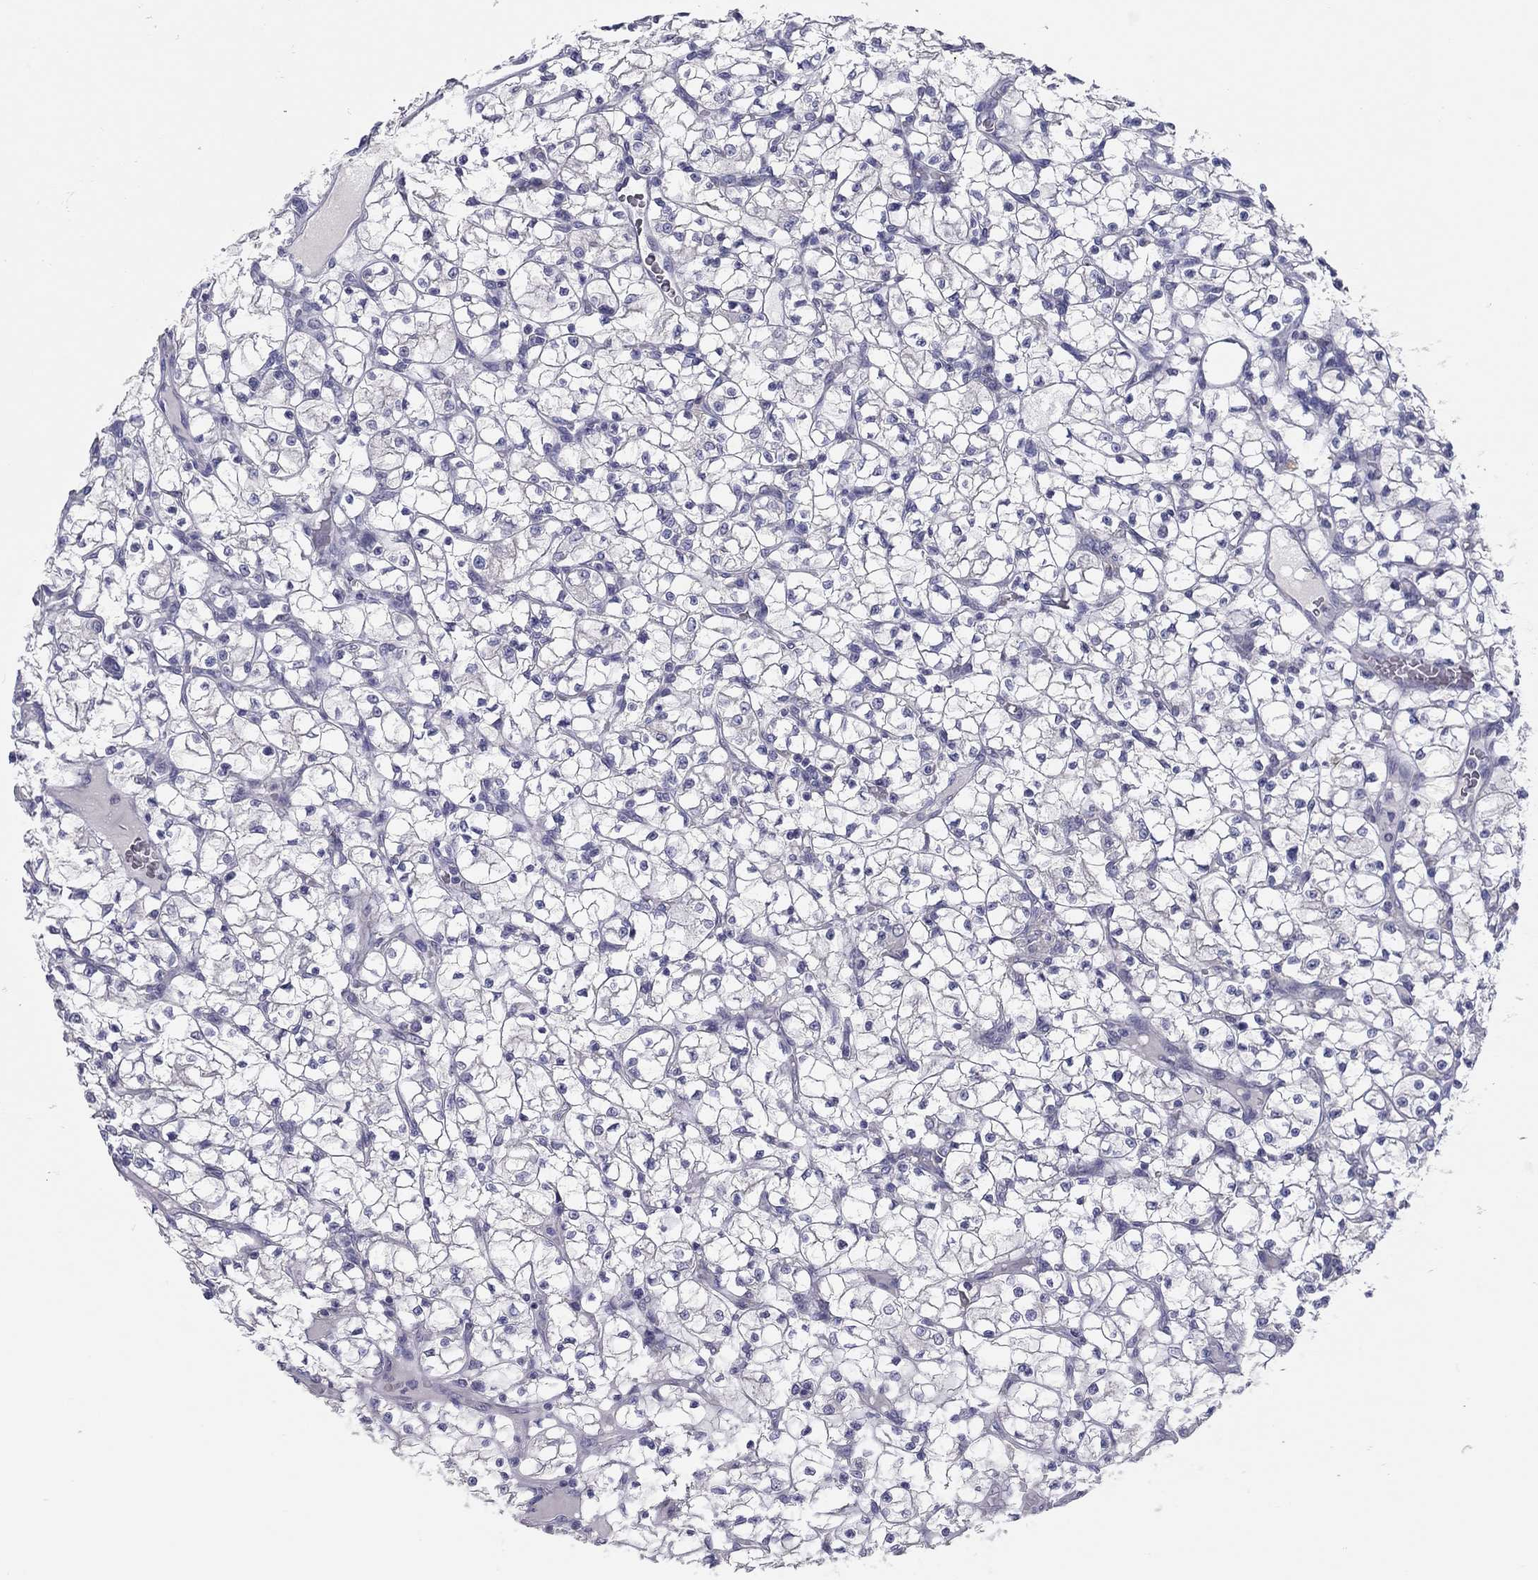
{"staining": {"intensity": "negative", "quantity": "none", "location": "none"}, "tissue": "renal cancer", "cell_type": "Tumor cells", "image_type": "cancer", "snomed": [{"axis": "morphology", "description": "Adenocarcinoma, NOS"}, {"axis": "topography", "description": "Kidney"}], "caption": "This is an immunohistochemistry (IHC) histopathology image of human renal cancer (adenocarcinoma). There is no staining in tumor cells.", "gene": "GRK7", "patient": {"sex": "female", "age": 64}}